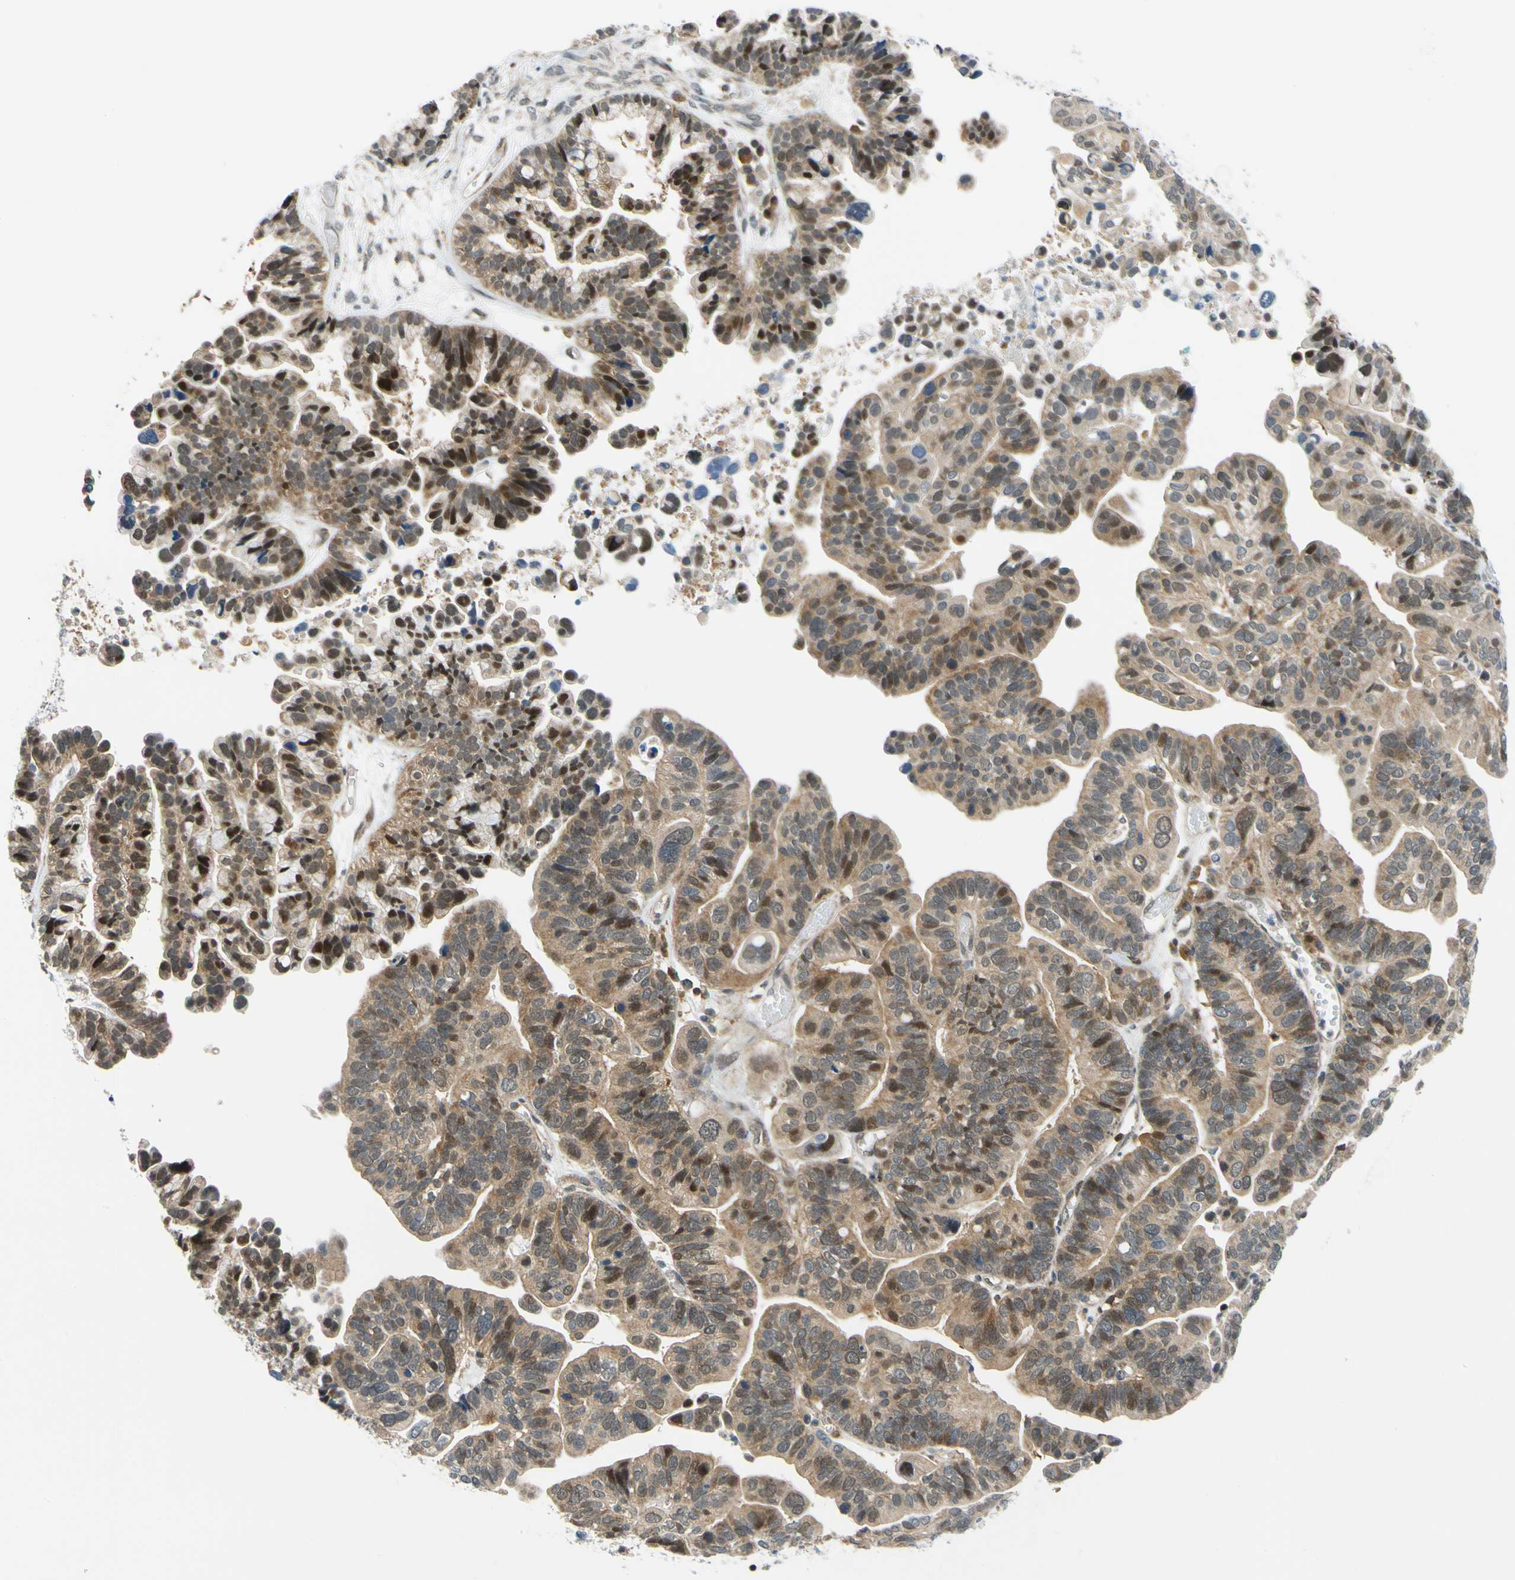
{"staining": {"intensity": "strong", "quantity": ">75%", "location": "cytoplasmic/membranous,nuclear"}, "tissue": "ovarian cancer", "cell_type": "Tumor cells", "image_type": "cancer", "snomed": [{"axis": "morphology", "description": "Cystadenocarcinoma, serous, NOS"}, {"axis": "topography", "description": "Ovary"}], "caption": "Immunohistochemistry photomicrograph of neoplastic tissue: serous cystadenocarcinoma (ovarian) stained using immunohistochemistry (IHC) shows high levels of strong protein expression localized specifically in the cytoplasmic/membranous and nuclear of tumor cells, appearing as a cytoplasmic/membranous and nuclear brown color.", "gene": "MAPK9", "patient": {"sex": "female", "age": 56}}